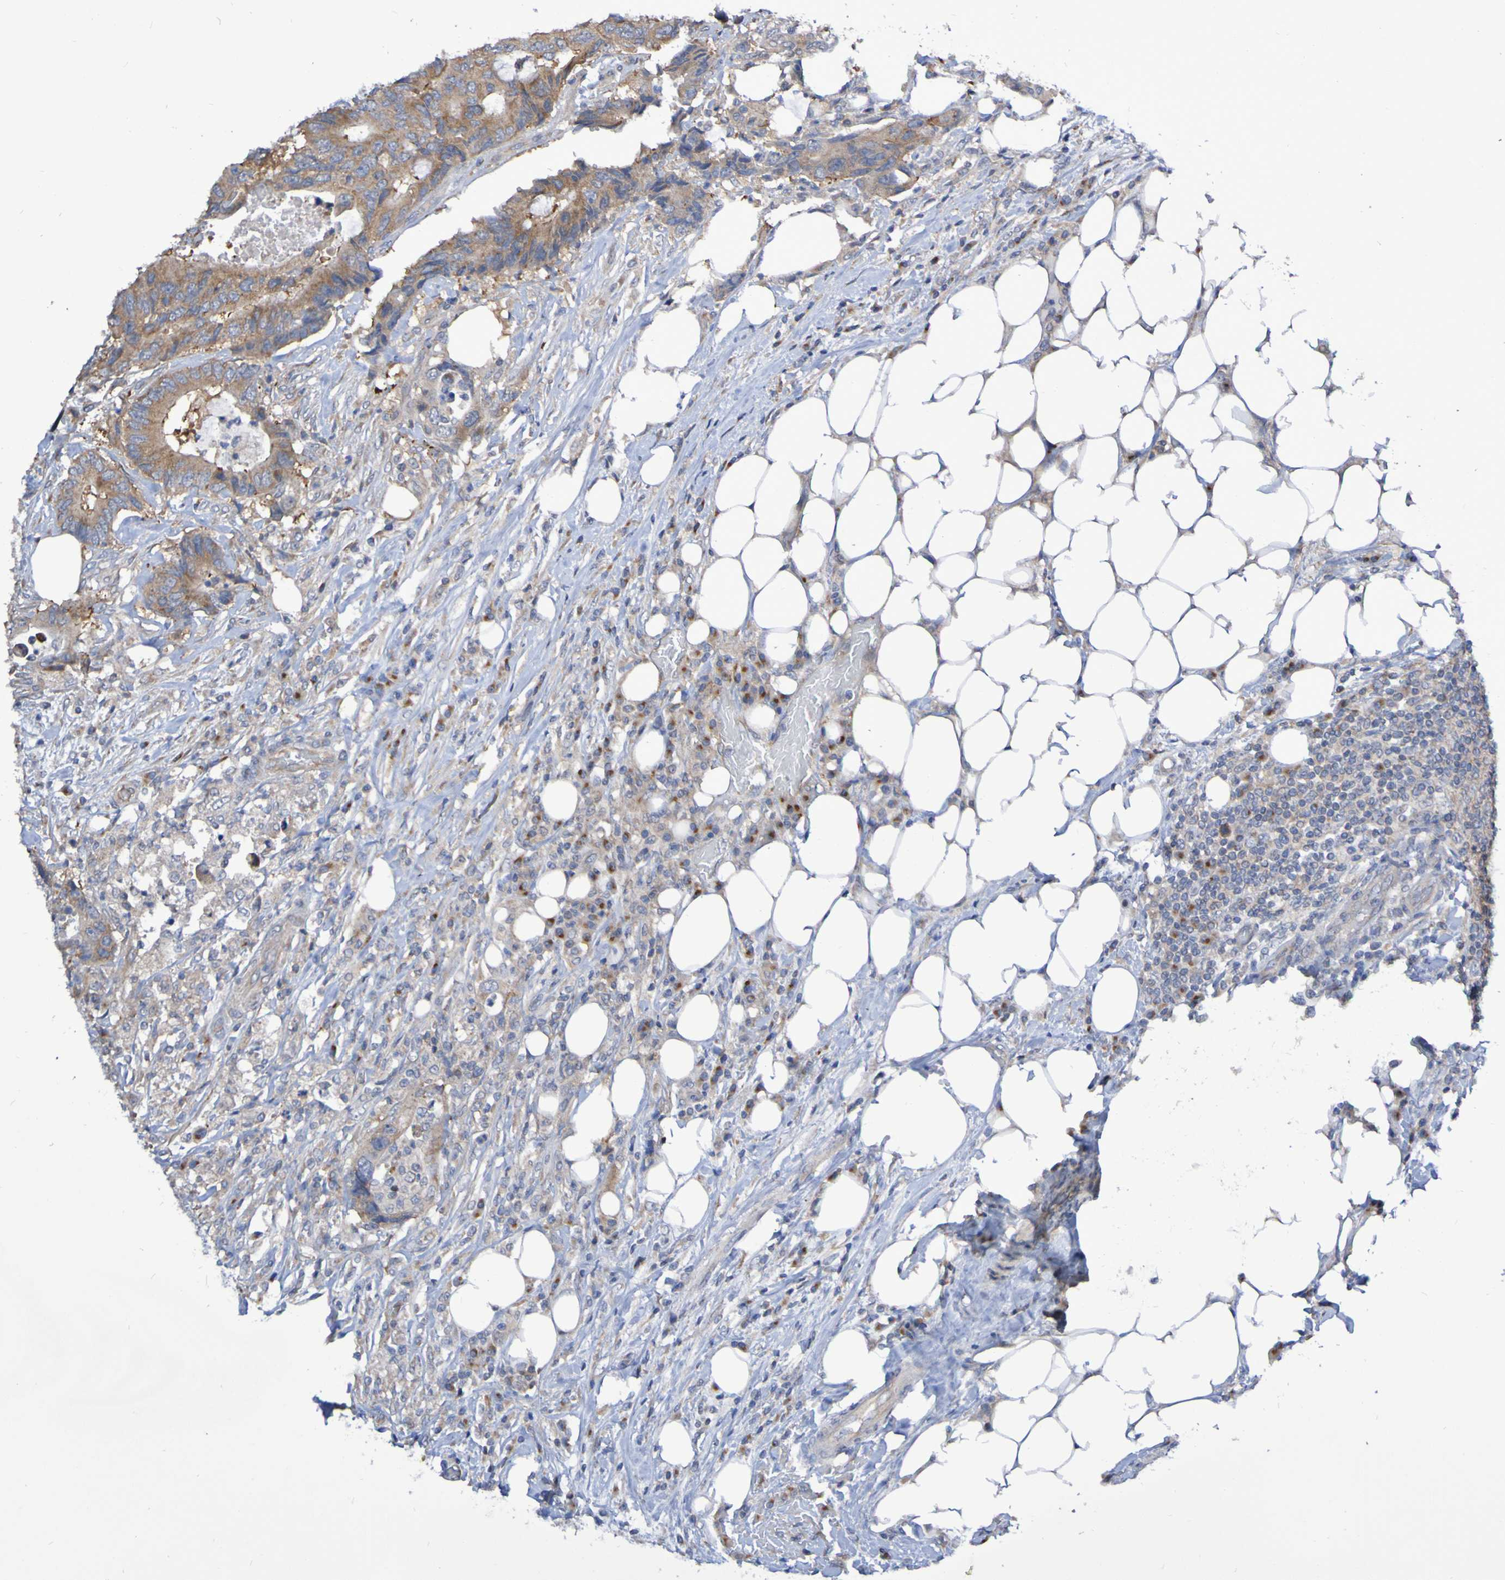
{"staining": {"intensity": "moderate", "quantity": ">75%", "location": "cytoplasmic/membranous"}, "tissue": "colorectal cancer", "cell_type": "Tumor cells", "image_type": "cancer", "snomed": [{"axis": "morphology", "description": "Adenocarcinoma, NOS"}, {"axis": "topography", "description": "Colon"}], "caption": "Immunohistochemistry (IHC) of human colorectal adenocarcinoma reveals medium levels of moderate cytoplasmic/membranous expression in approximately >75% of tumor cells.", "gene": "LMBRD2", "patient": {"sex": "male", "age": 71}}